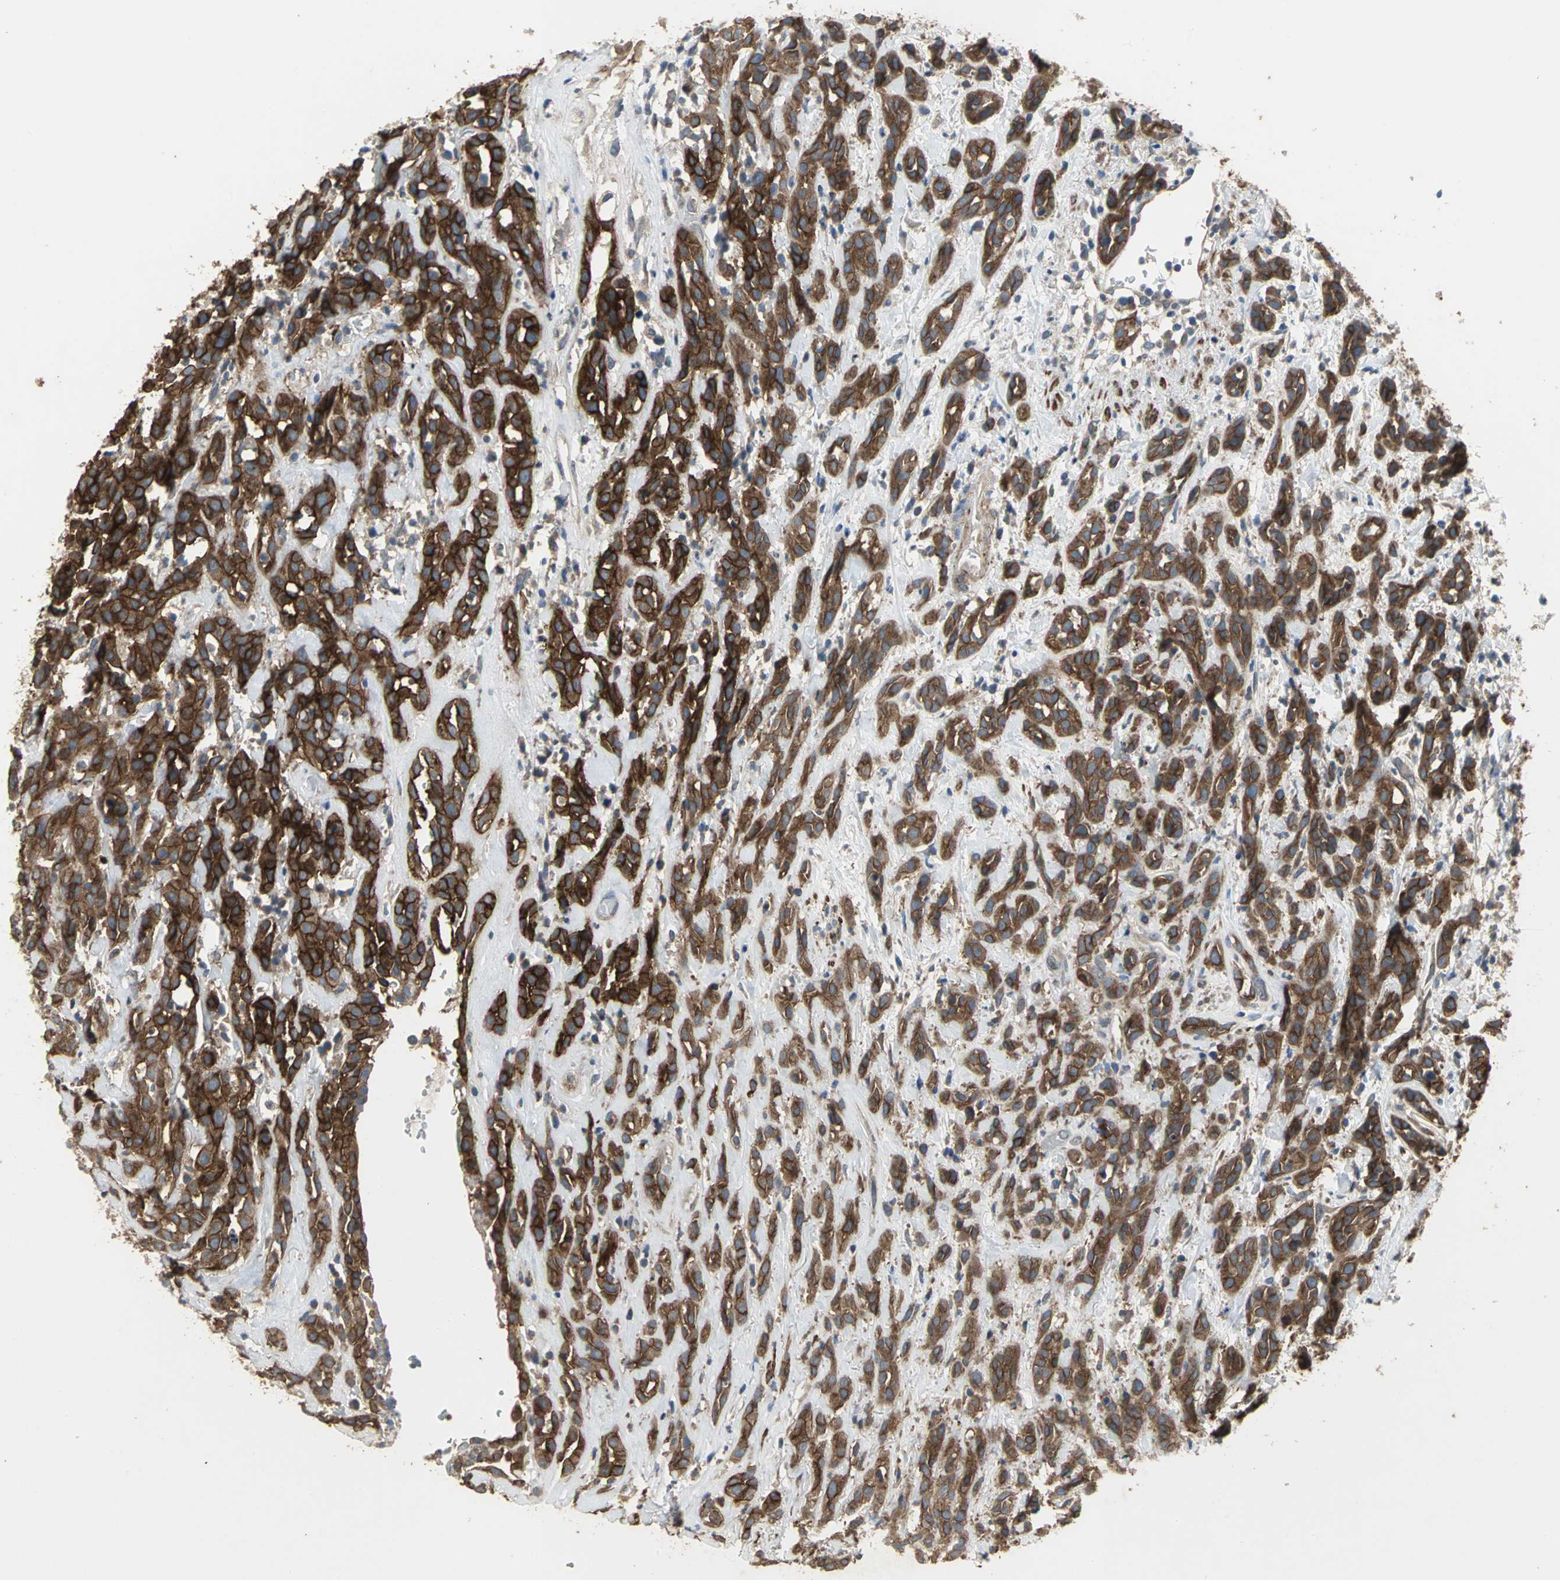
{"staining": {"intensity": "strong", "quantity": ">75%", "location": "cytoplasmic/membranous"}, "tissue": "head and neck cancer", "cell_type": "Tumor cells", "image_type": "cancer", "snomed": [{"axis": "morphology", "description": "Squamous cell carcinoma, NOS"}, {"axis": "topography", "description": "Head-Neck"}], "caption": "Head and neck squamous cell carcinoma was stained to show a protein in brown. There is high levels of strong cytoplasmic/membranous positivity in approximately >75% of tumor cells.", "gene": "MET", "patient": {"sex": "male", "age": 62}}